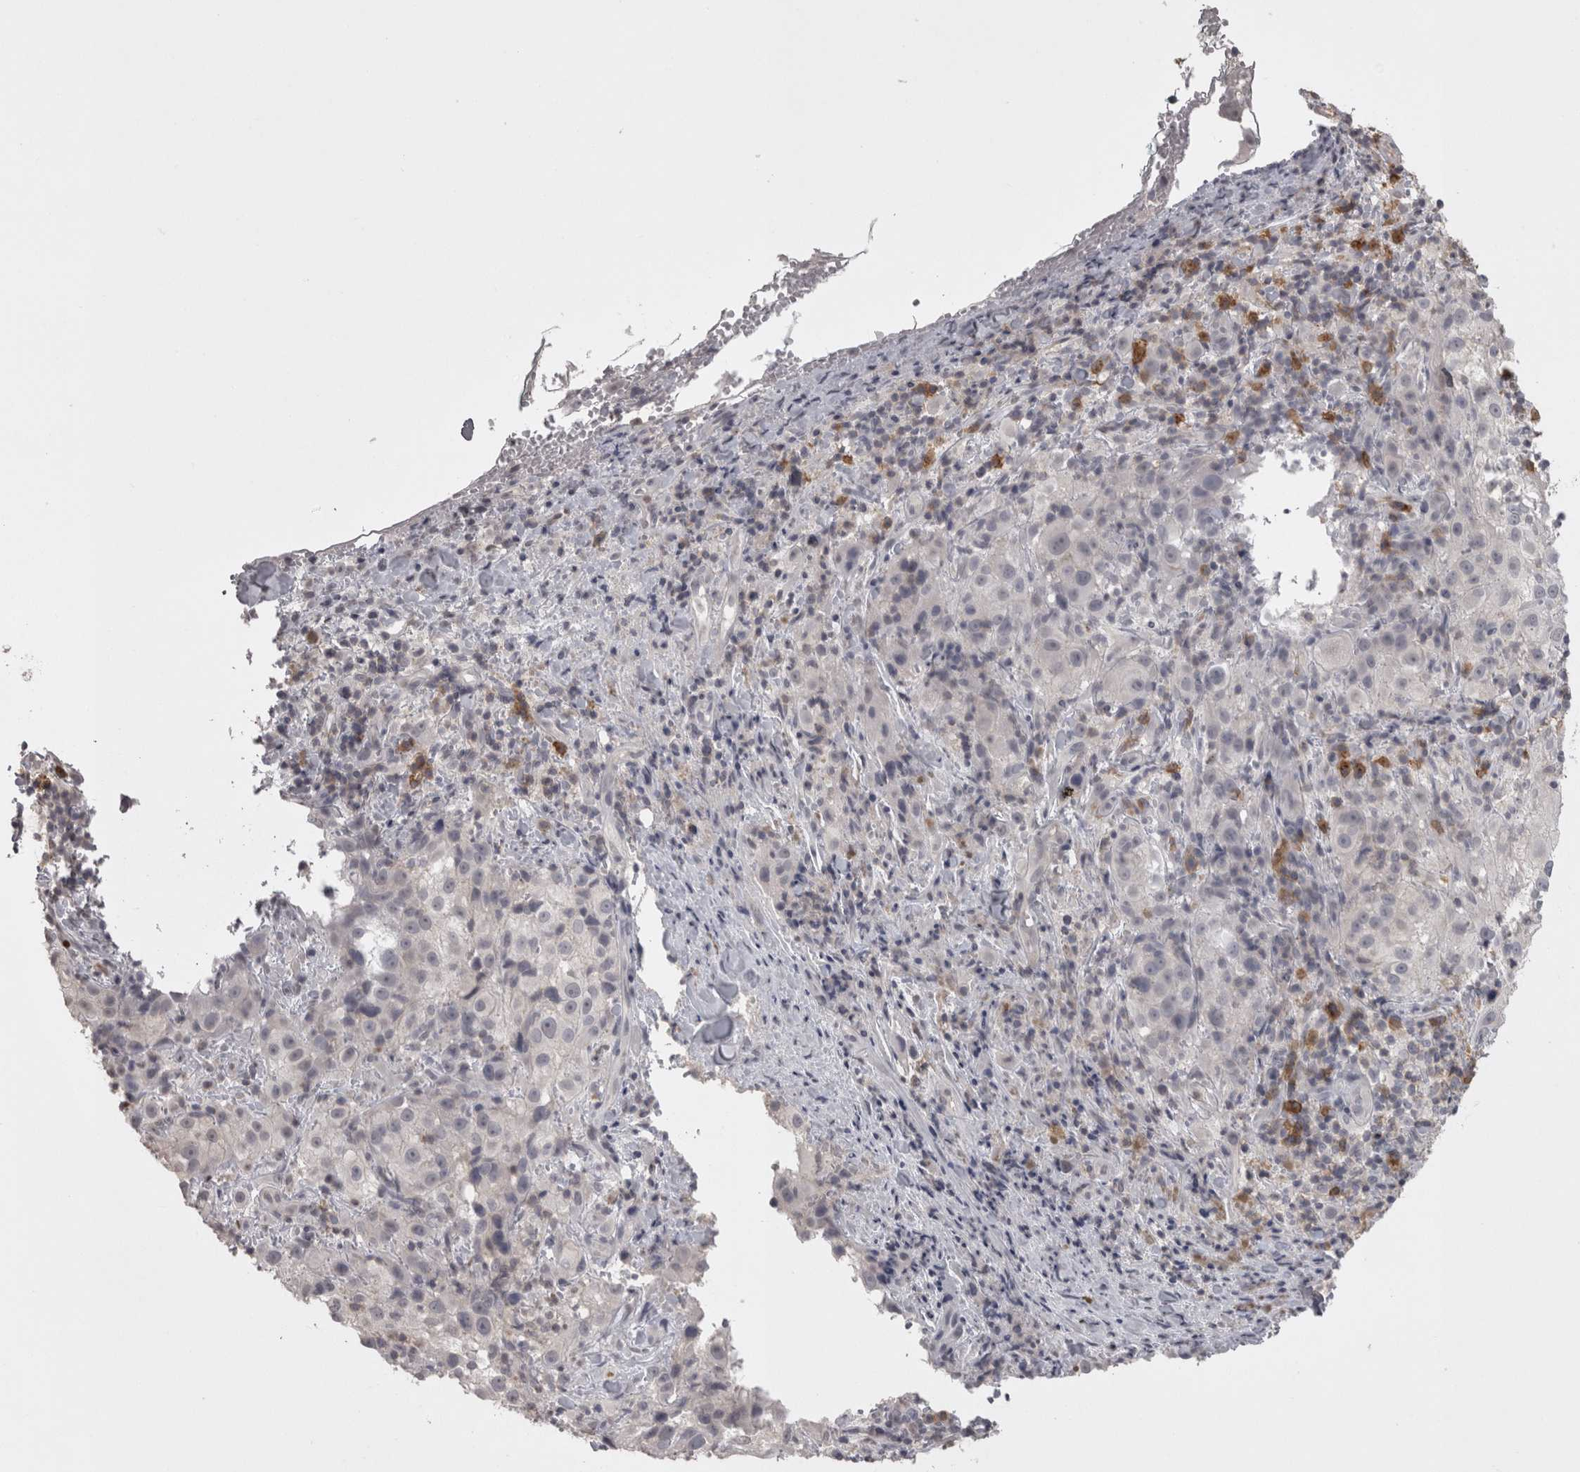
{"staining": {"intensity": "negative", "quantity": "none", "location": "none"}, "tissue": "melanoma", "cell_type": "Tumor cells", "image_type": "cancer", "snomed": [{"axis": "morphology", "description": "Necrosis, NOS"}, {"axis": "morphology", "description": "Malignant melanoma, NOS"}, {"axis": "topography", "description": "Skin"}], "caption": "There is no significant positivity in tumor cells of malignant melanoma.", "gene": "LAX1", "patient": {"sex": "female", "age": 87}}